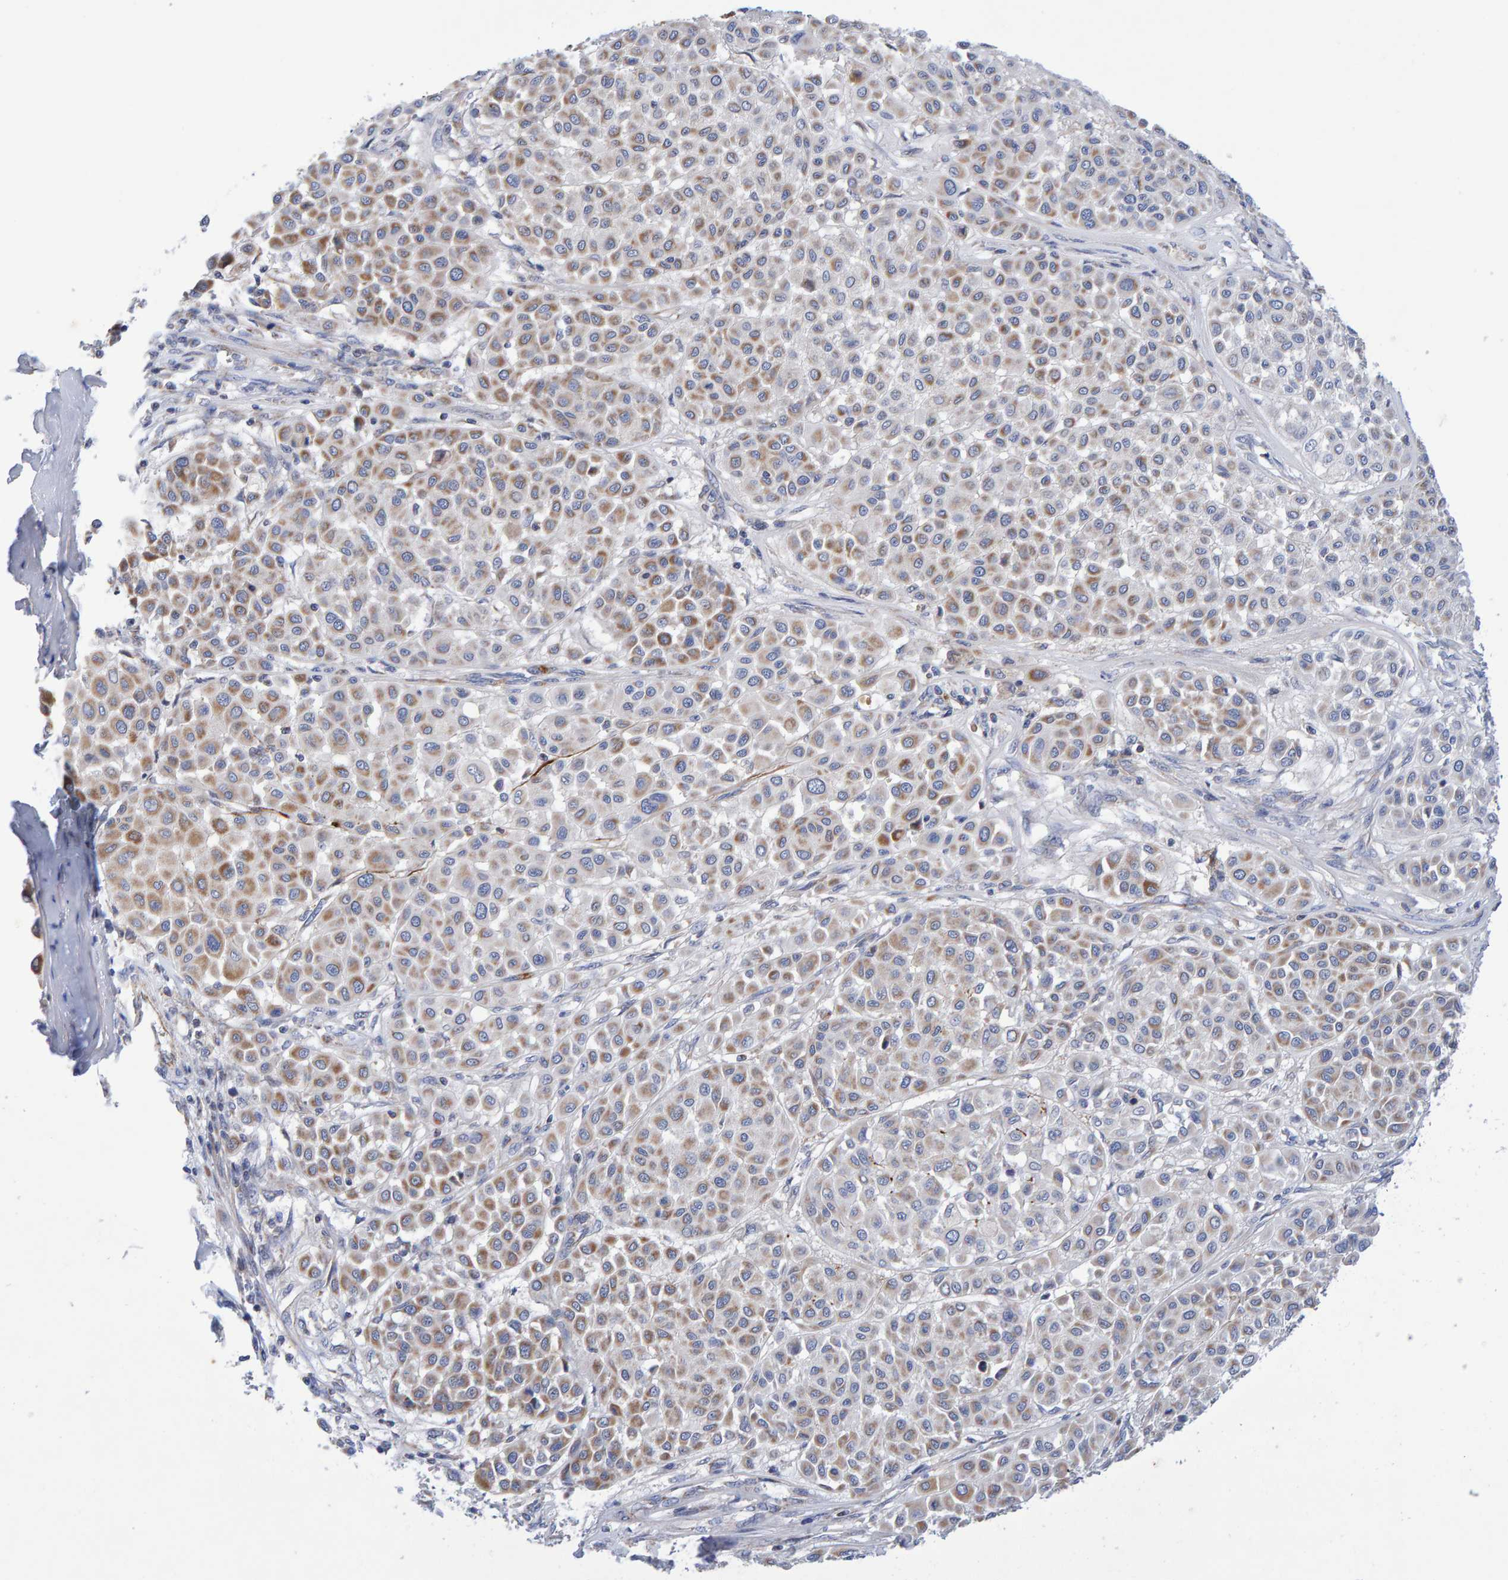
{"staining": {"intensity": "moderate", "quantity": "25%-75%", "location": "cytoplasmic/membranous"}, "tissue": "melanoma", "cell_type": "Tumor cells", "image_type": "cancer", "snomed": [{"axis": "morphology", "description": "Malignant melanoma, Metastatic site"}, {"axis": "topography", "description": "Soft tissue"}], "caption": "Brown immunohistochemical staining in human melanoma shows moderate cytoplasmic/membranous staining in about 25%-75% of tumor cells.", "gene": "EFR3A", "patient": {"sex": "male", "age": 41}}